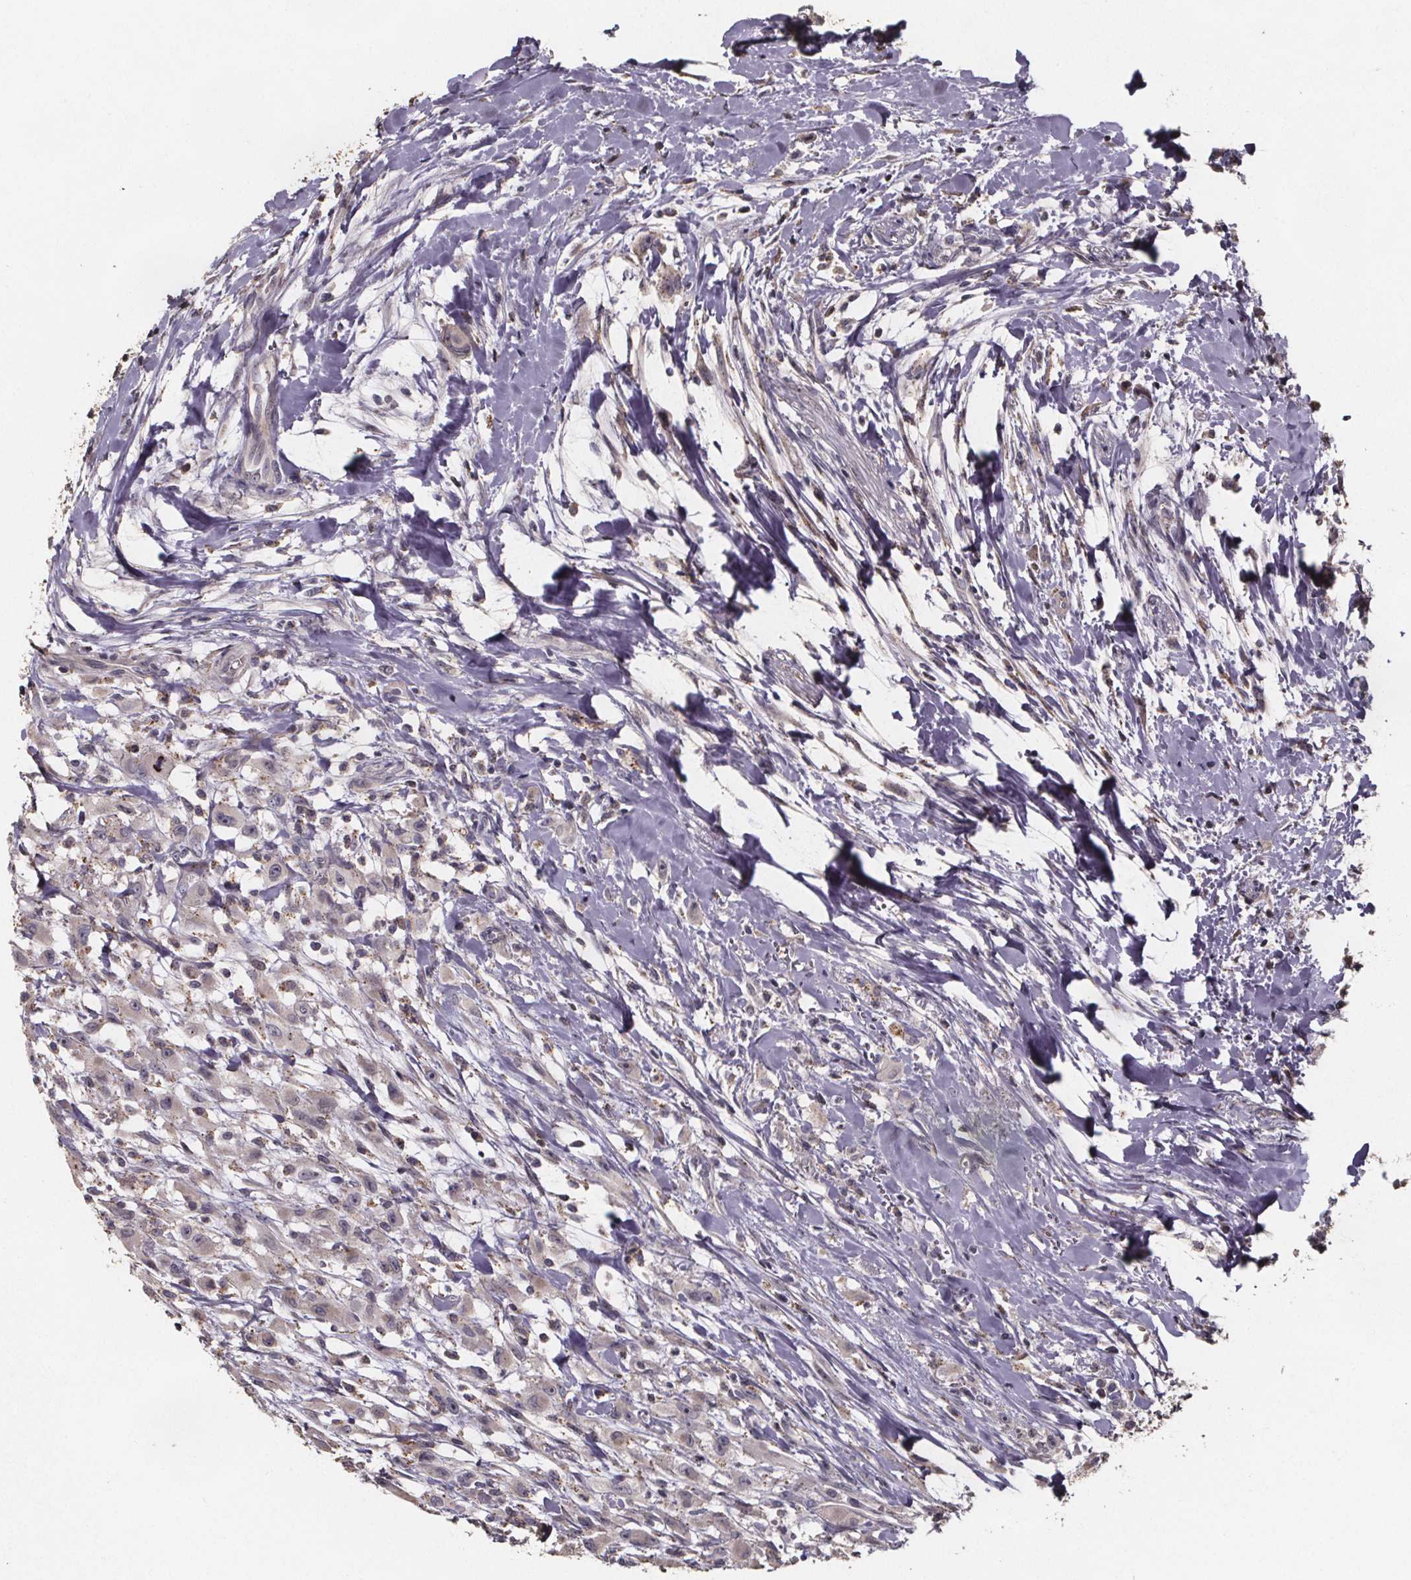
{"staining": {"intensity": "negative", "quantity": "none", "location": "none"}, "tissue": "head and neck cancer", "cell_type": "Tumor cells", "image_type": "cancer", "snomed": [{"axis": "morphology", "description": "Squamous cell carcinoma, NOS"}, {"axis": "morphology", "description": "Squamous cell carcinoma, metastatic, NOS"}, {"axis": "topography", "description": "Oral tissue"}, {"axis": "topography", "description": "Head-Neck"}], "caption": "Head and neck metastatic squamous cell carcinoma was stained to show a protein in brown. There is no significant positivity in tumor cells.", "gene": "ZNF879", "patient": {"sex": "female", "age": 85}}